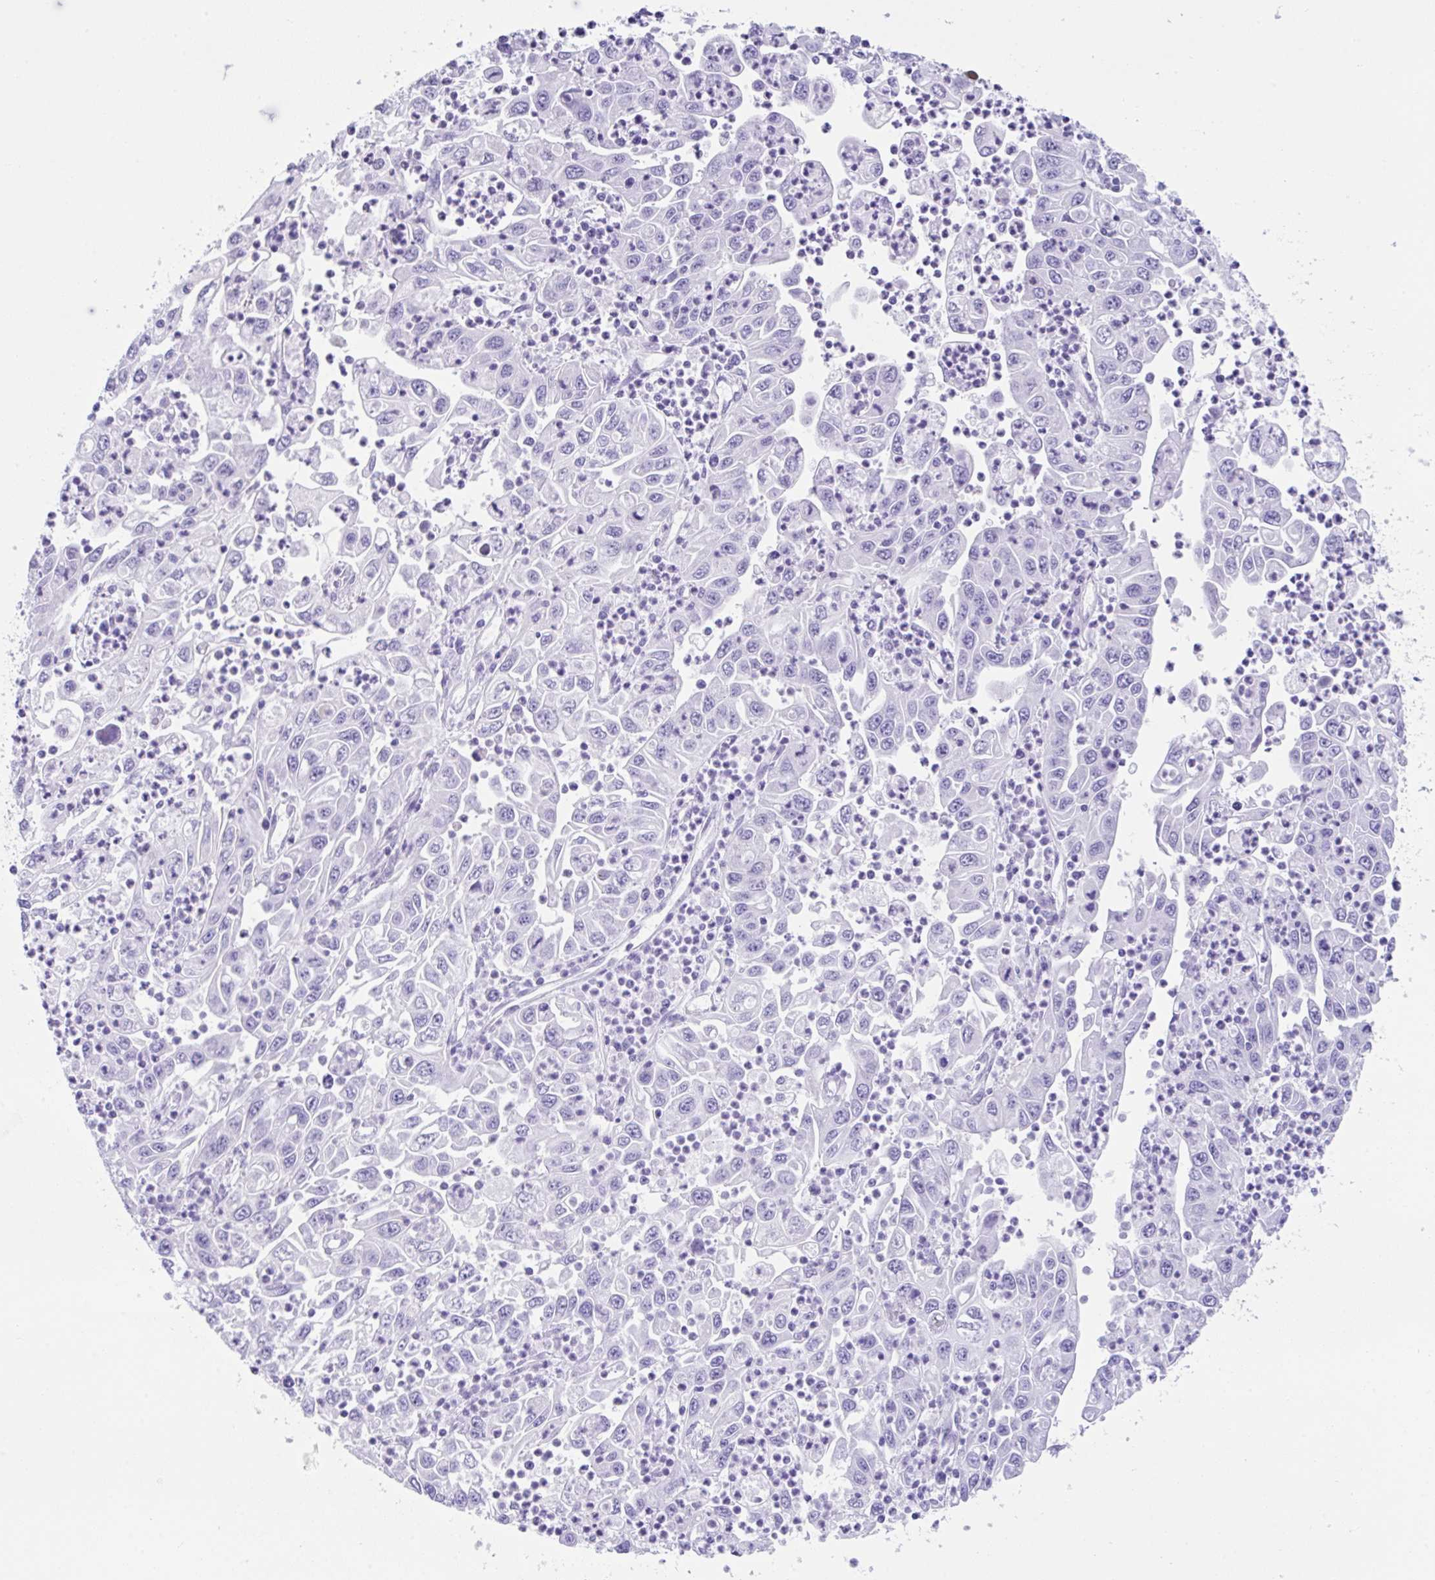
{"staining": {"intensity": "negative", "quantity": "none", "location": "none"}, "tissue": "endometrial cancer", "cell_type": "Tumor cells", "image_type": "cancer", "snomed": [{"axis": "morphology", "description": "Adenocarcinoma, NOS"}, {"axis": "topography", "description": "Uterus"}], "caption": "A high-resolution micrograph shows IHC staining of adenocarcinoma (endometrial), which reveals no significant expression in tumor cells. (Brightfield microscopy of DAB (3,3'-diaminobenzidine) IHC at high magnification).", "gene": "CPA1", "patient": {"sex": "female", "age": 62}}